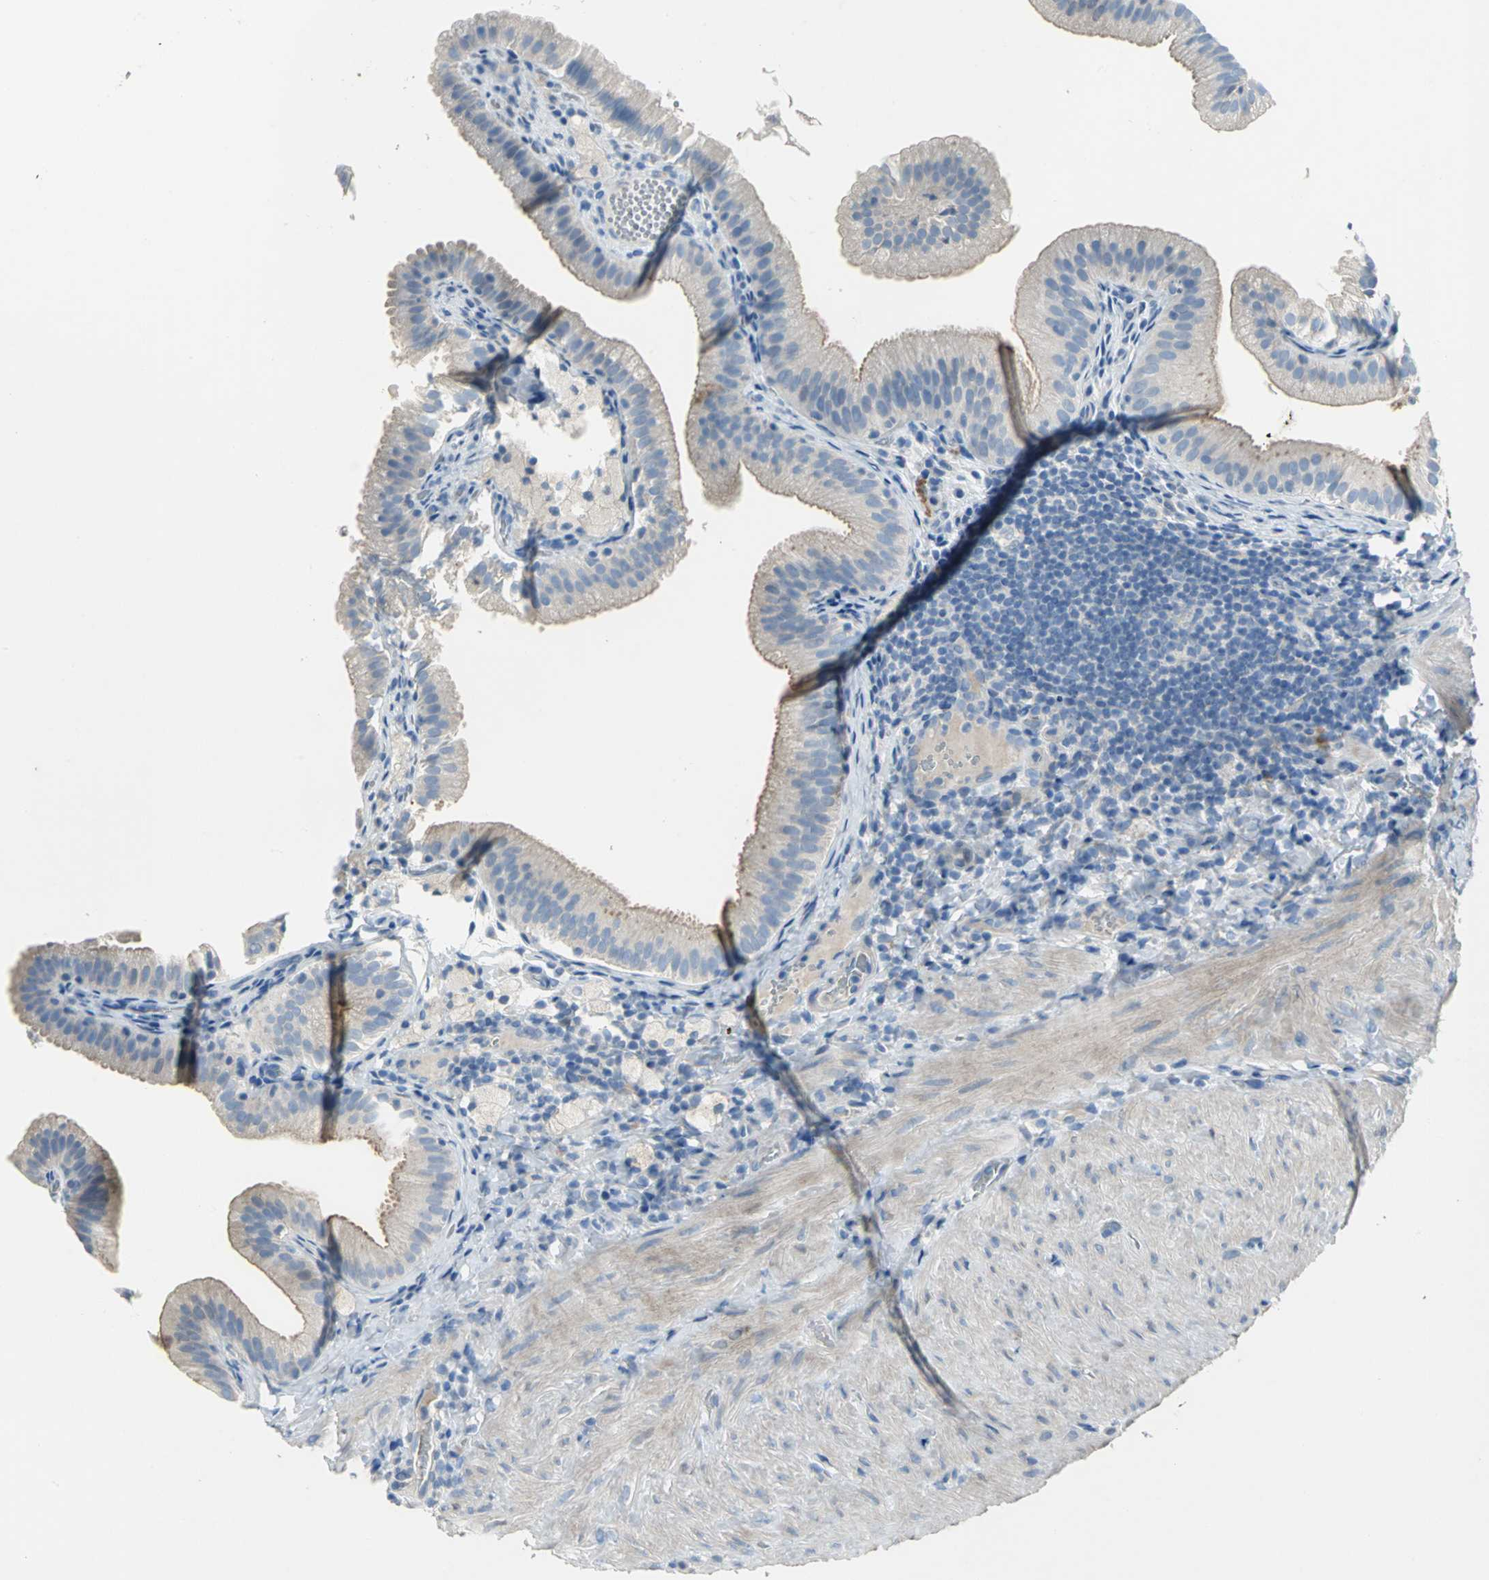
{"staining": {"intensity": "weak", "quantity": "25%-75%", "location": "cytoplasmic/membranous"}, "tissue": "gallbladder", "cell_type": "Glandular cells", "image_type": "normal", "snomed": [{"axis": "morphology", "description": "Normal tissue, NOS"}, {"axis": "topography", "description": "Gallbladder"}], "caption": "The immunohistochemical stain highlights weak cytoplasmic/membranous expression in glandular cells of unremarkable gallbladder. The staining was performed using DAB (3,3'-diaminobenzidine) to visualize the protein expression in brown, while the nuclei were stained in blue with hematoxylin (Magnification: 20x).", "gene": "PTGDS", "patient": {"sex": "female", "age": 24}}